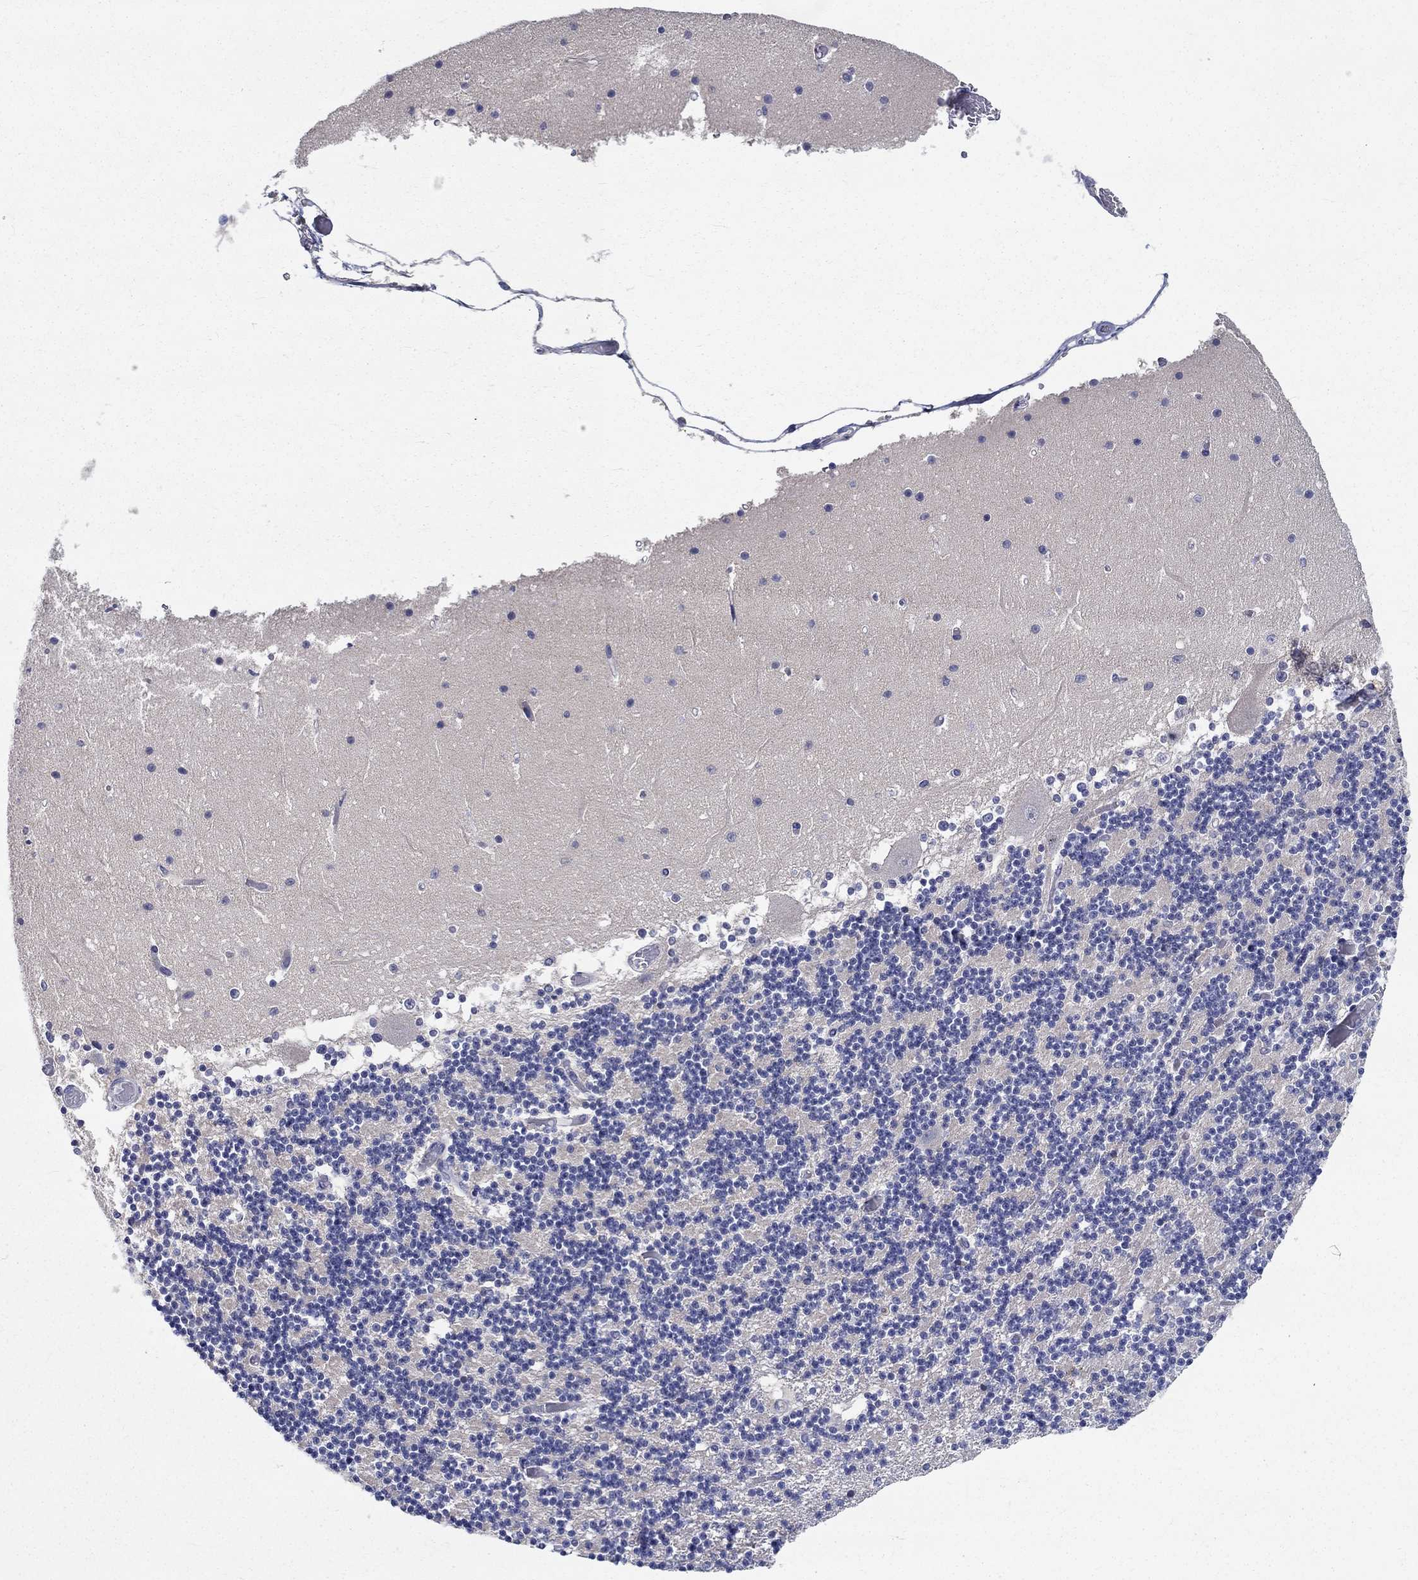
{"staining": {"intensity": "negative", "quantity": "none", "location": "none"}, "tissue": "cerebellum", "cell_type": "Cells in granular layer", "image_type": "normal", "snomed": [{"axis": "morphology", "description": "Normal tissue, NOS"}, {"axis": "topography", "description": "Cerebellum"}], "caption": "Cerebellum stained for a protein using immunohistochemistry (IHC) demonstrates no expression cells in granular layer.", "gene": "CHIT1", "patient": {"sex": "female", "age": 28}}